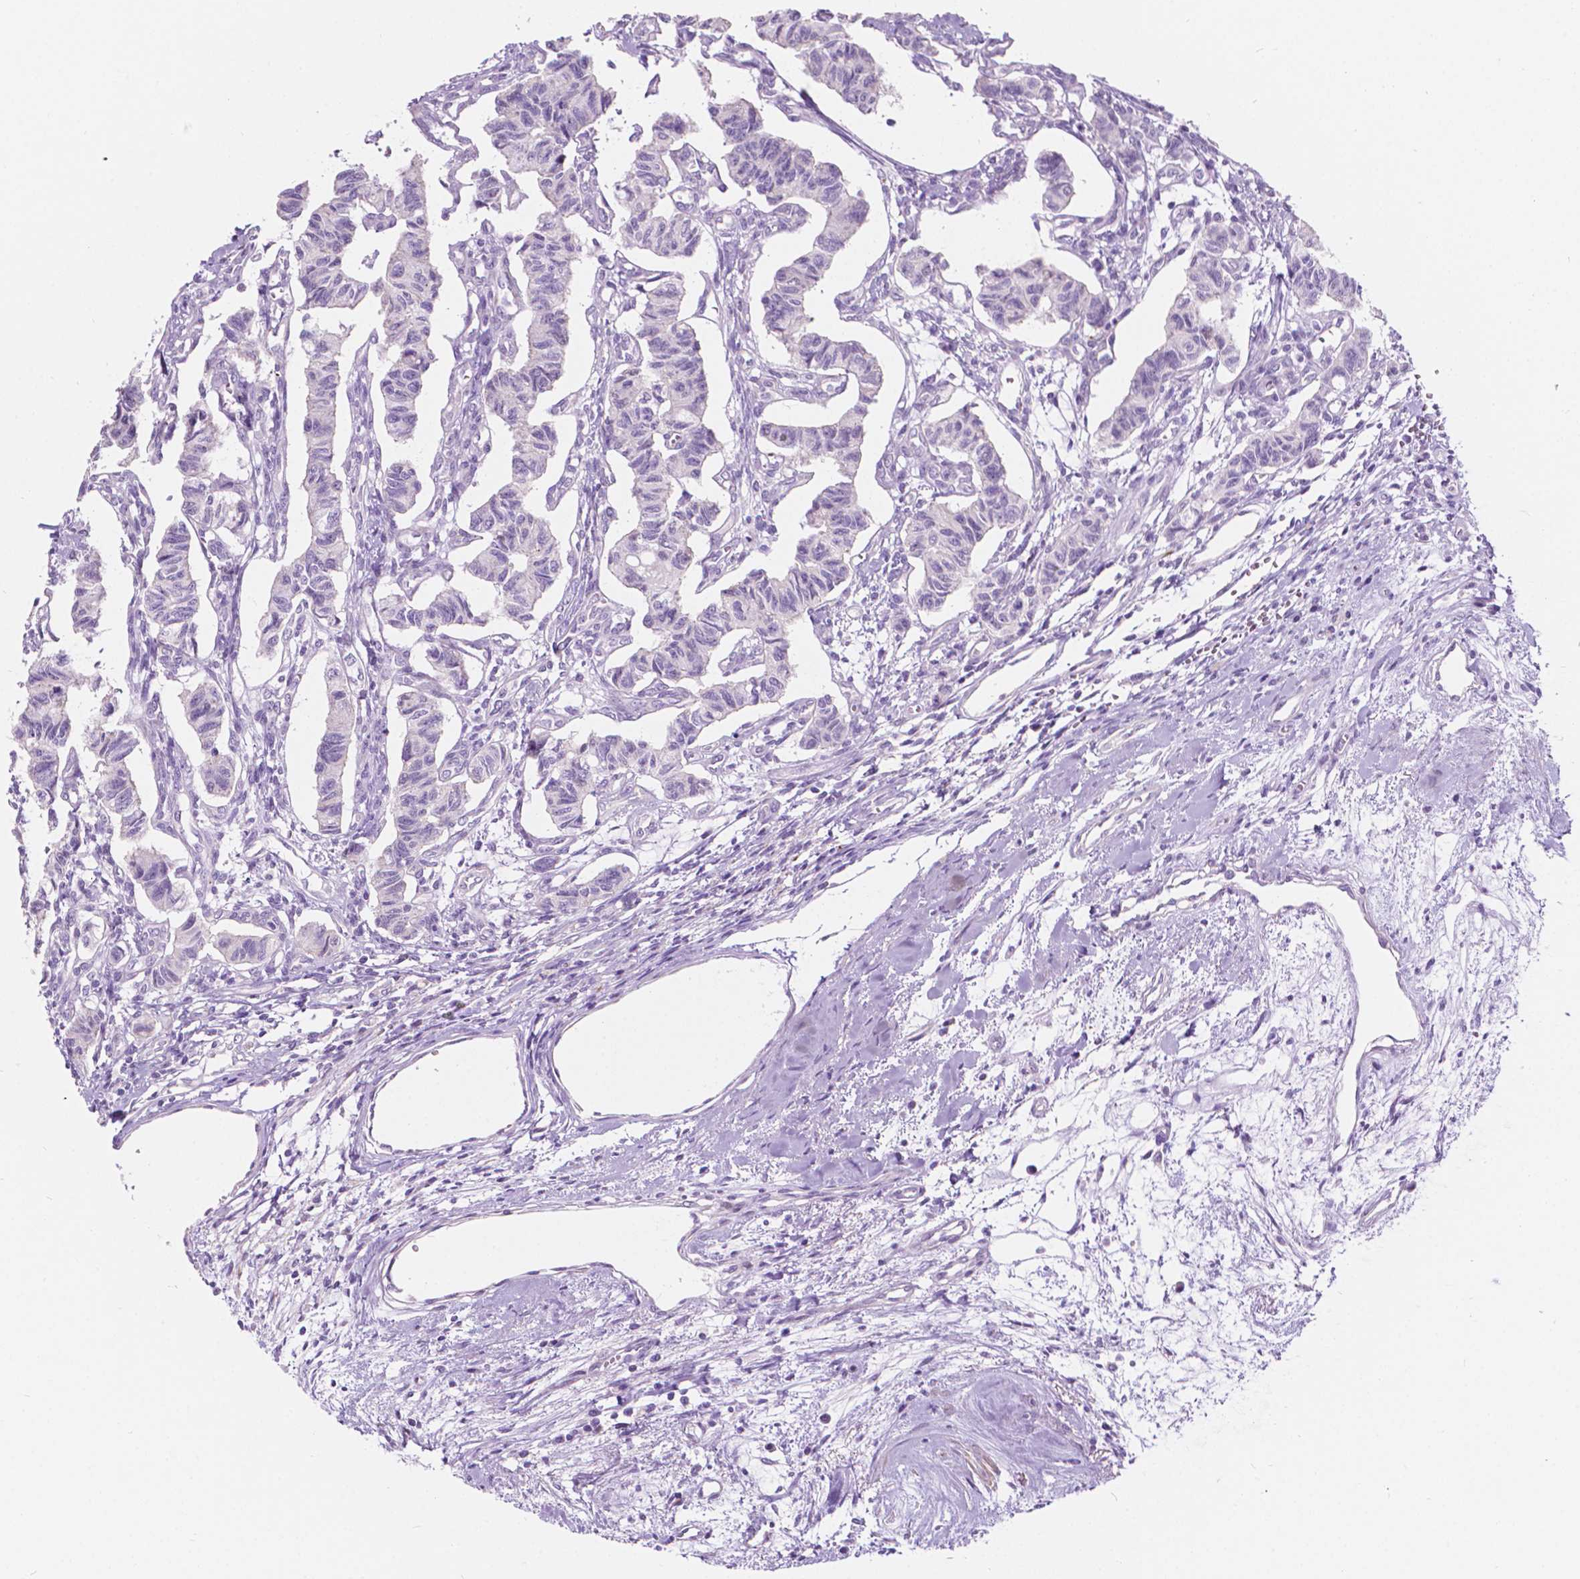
{"staining": {"intensity": "negative", "quantity": "none", "location": "none"}, "tissue": "carcinoid", "cell_type": "Tumor cells", "image_type": "cancer", "snomed": [{"axis": "morphology", "description": "Carcinoid, malignant, NOS"}, {"axis": "topography", "description": "Kidney"}], "caption": "The micrograph displays no staining of tumor cells in carcinoid (malignant). Brightfield microscopy of IHC stained with DAB (brown) and hematoxylin (blue), captured at high magnification.", "gene": "NOS1AP", "patient": {"sex": "female", "age": 41}}